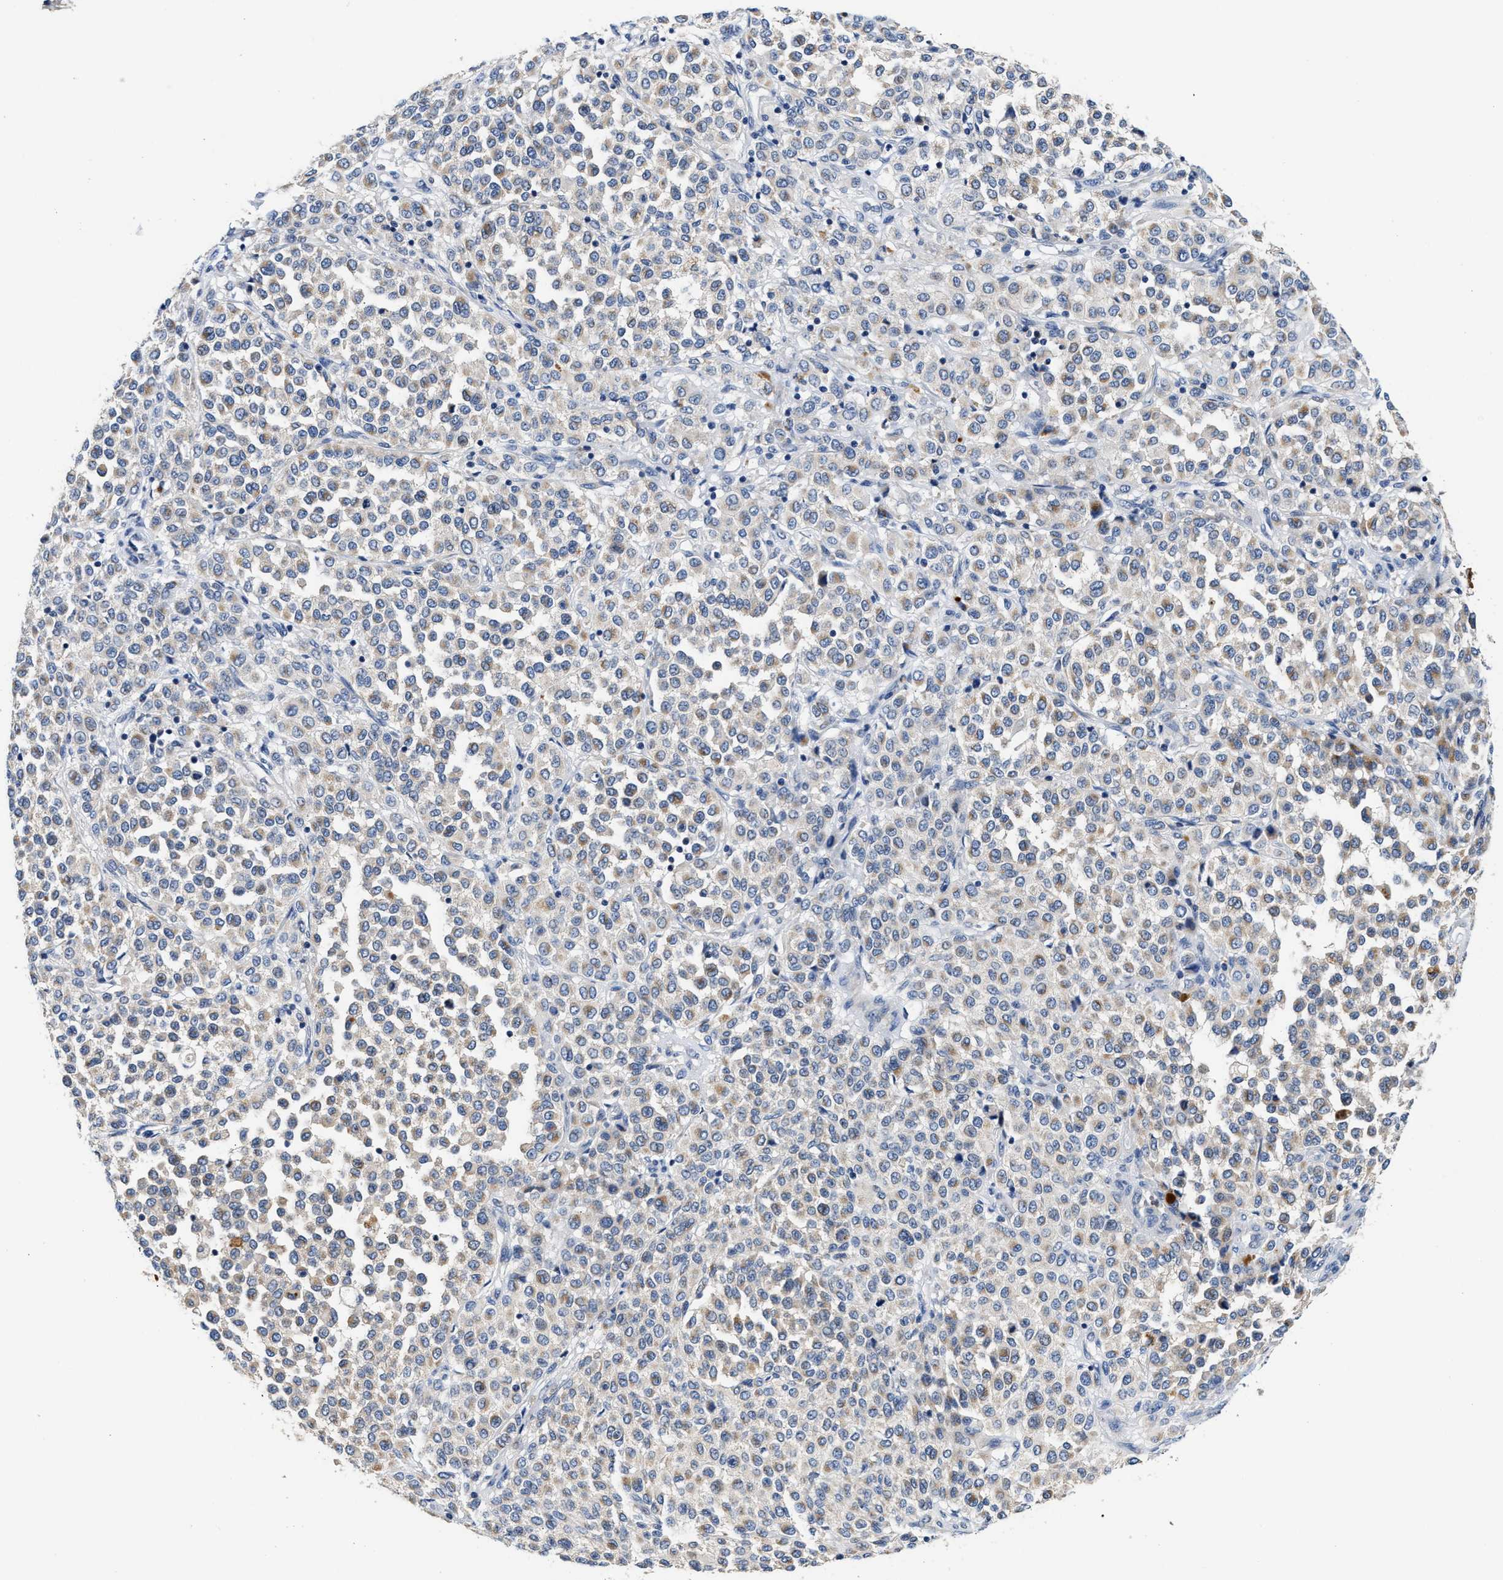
{"staining": {"intensity": "weak", "quantity": "25%-75%", "location": "cytoplasmic/membranous"}, "tissue": "melanoma", "cell_type": "Tumor cells", "image_type": "cancer", "snomed": [{"axis": "morphology", "description": "Malignant melanoma, Metastatic site"}, {"axis": "topography", "description": "Pancreas"}], "caption": "Approximately 25%-75% of tumor cells in melanoma exhibit weak cytoplasmic/membranous protein expression as visualized by brown immunohistochemical staining.", "gene": "FAM185A", "patient": {"sex": "female", "age": 30}}